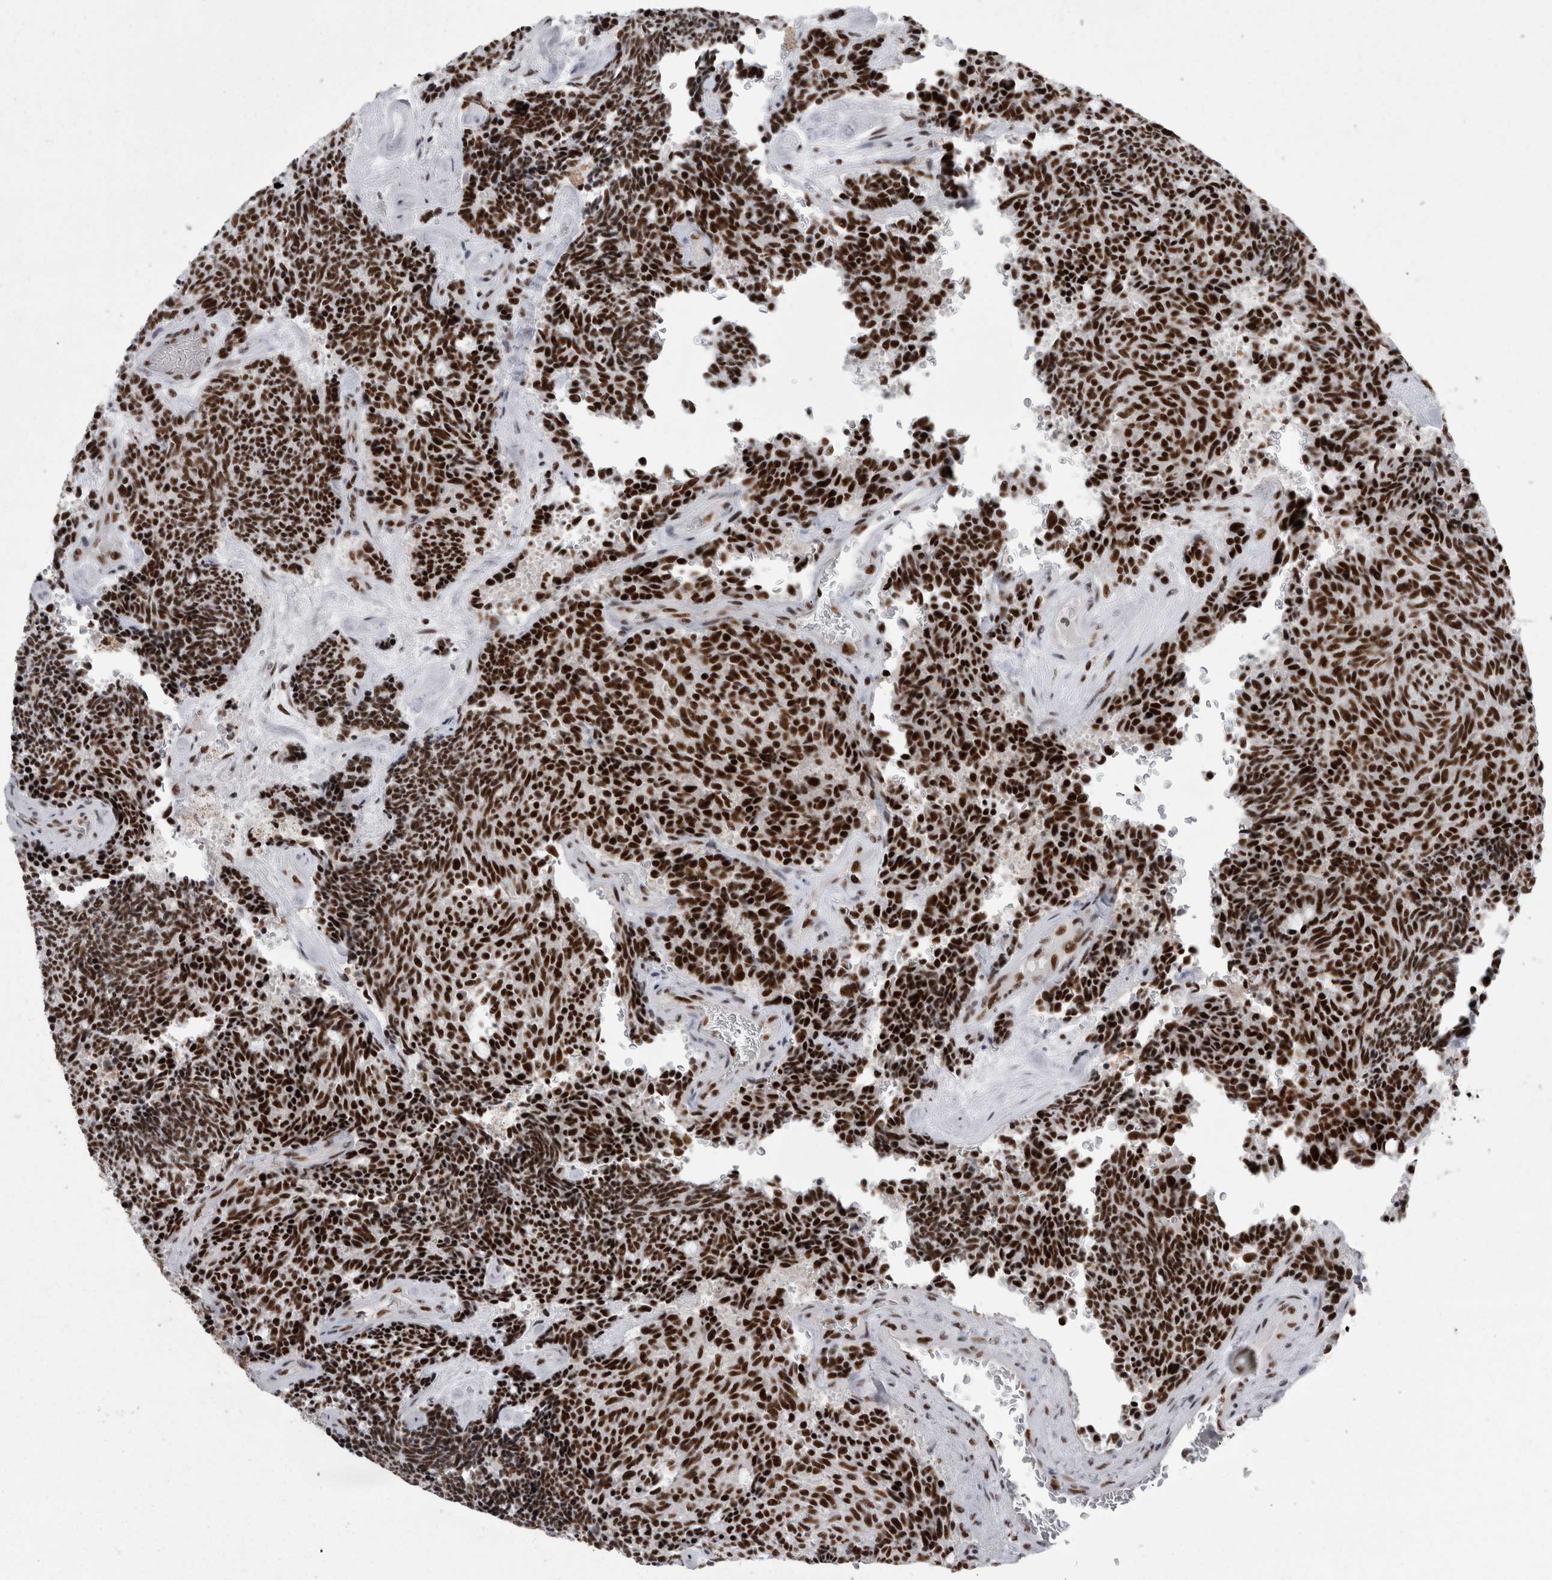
{"staining": {"intensity": "strong", "quantity": ">75%", "location": "nuclear"}, "tissue": "carcinoid", "cell_type": "Tumor cells", "image_type": "cancer", "snomed": [{"axis": "morphology", "description": "Carcinoid, malignant, NOS"}, {"axis": "topography", "description": "Pancreas"}], "caption": "Immunohistochemistry (IHC) image of human carcinoid (malignant) stained for a protein (brown), which demonstrates high levels of strong nuclear expression in approximately >75% of tumor cells.", "gene": "SNRNP40", "patient": {"sex": "female", "age": 54}}